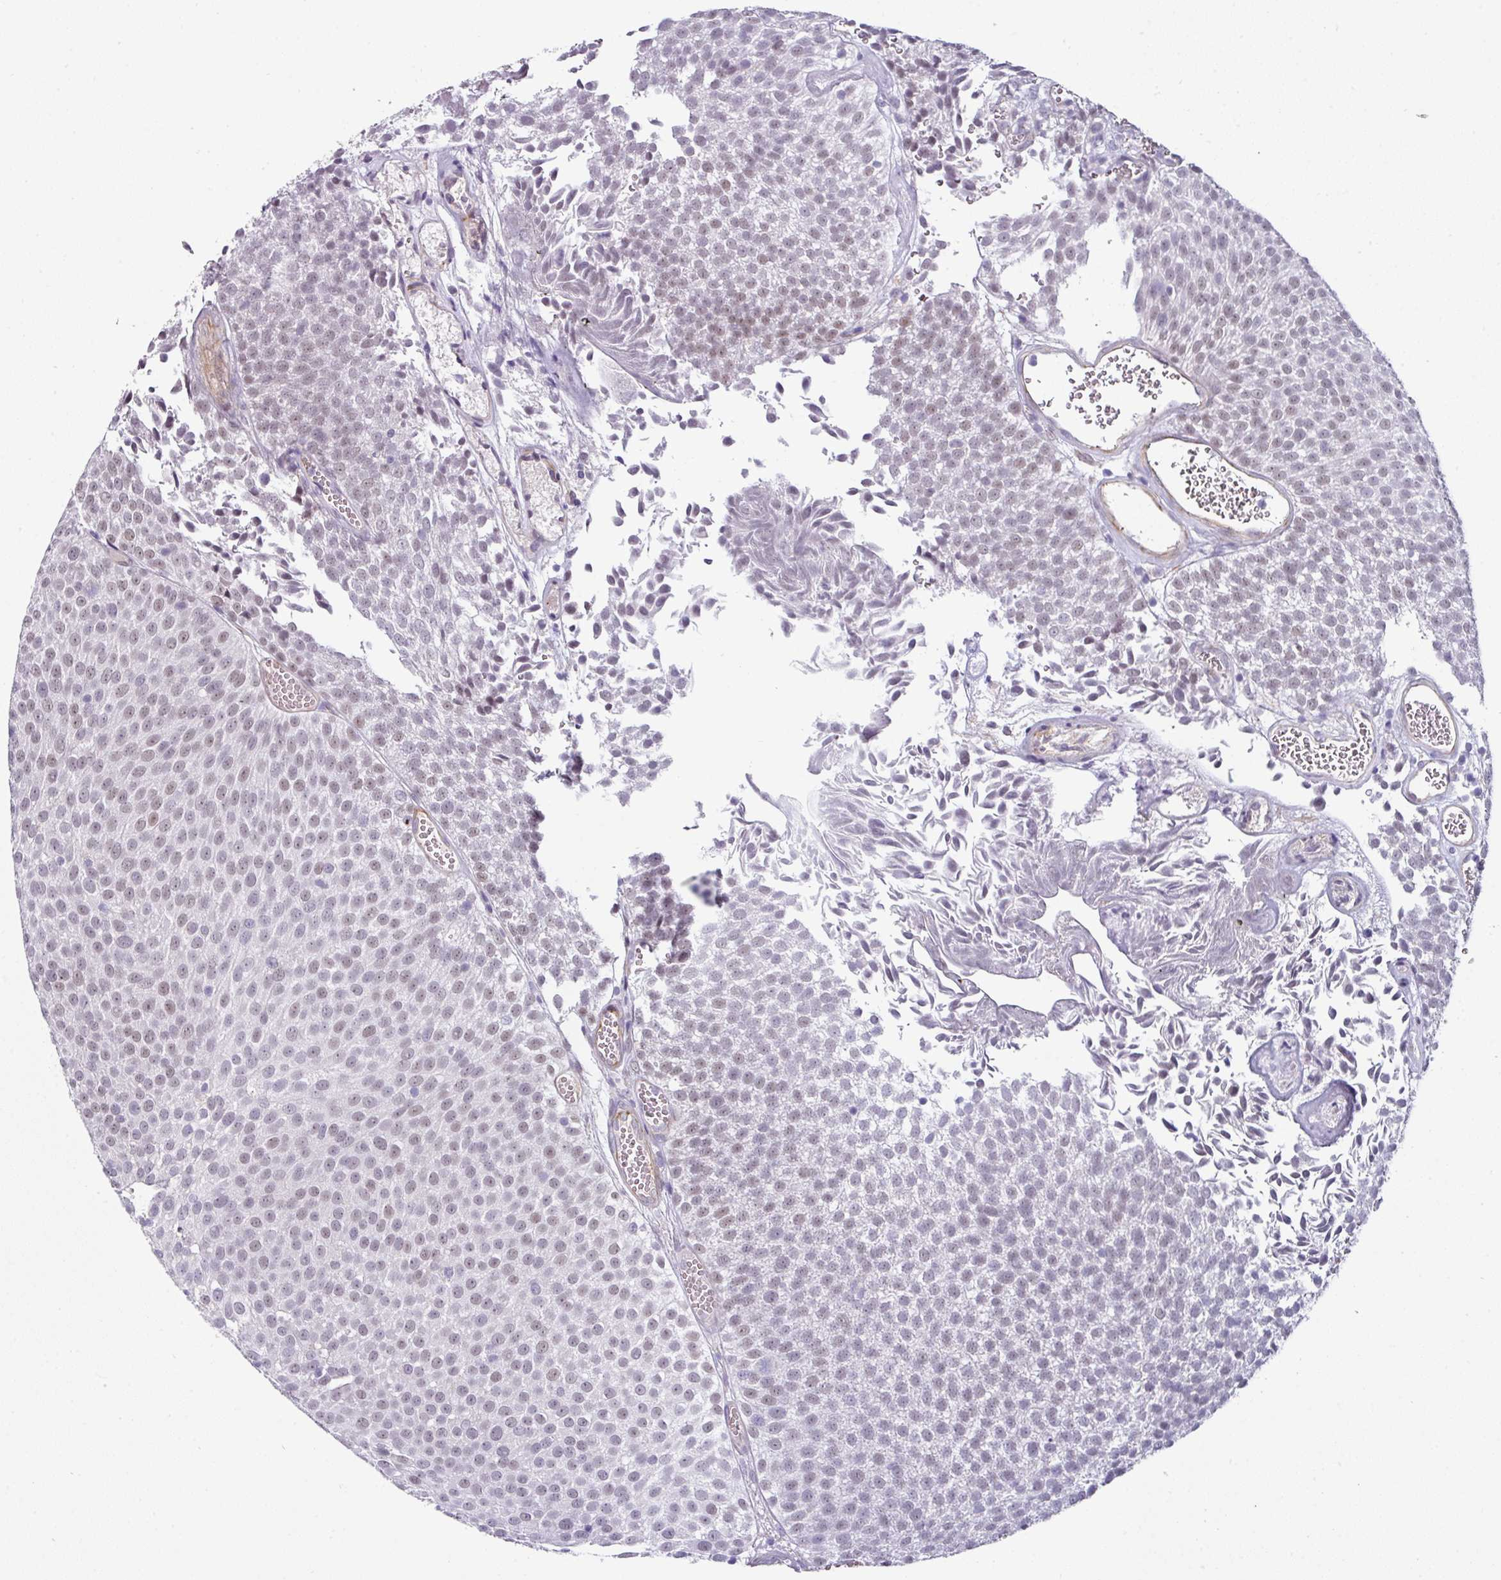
{"staining": {"intensity": "moderate", "quantity": "25%-75%", "location": "nuclear"}, "tissue": "urothelial cancer", "cell_type": "Tumor cells", "image_type": "cancer", "snomed": [{"axis": "morphology", "description": "Urothelial carcinoma, Low grade"}, {"axis": "topography", "description": "Urinary bladder"}], "caption": "Immunohistochemistry (IHC) of human urothelial cancer exhibits medium levels of moderate nuclear positivity in about 25%-75% of tumor cells.", "gene": "EYA3", "patient": {"sex": "female", "age": 79}}